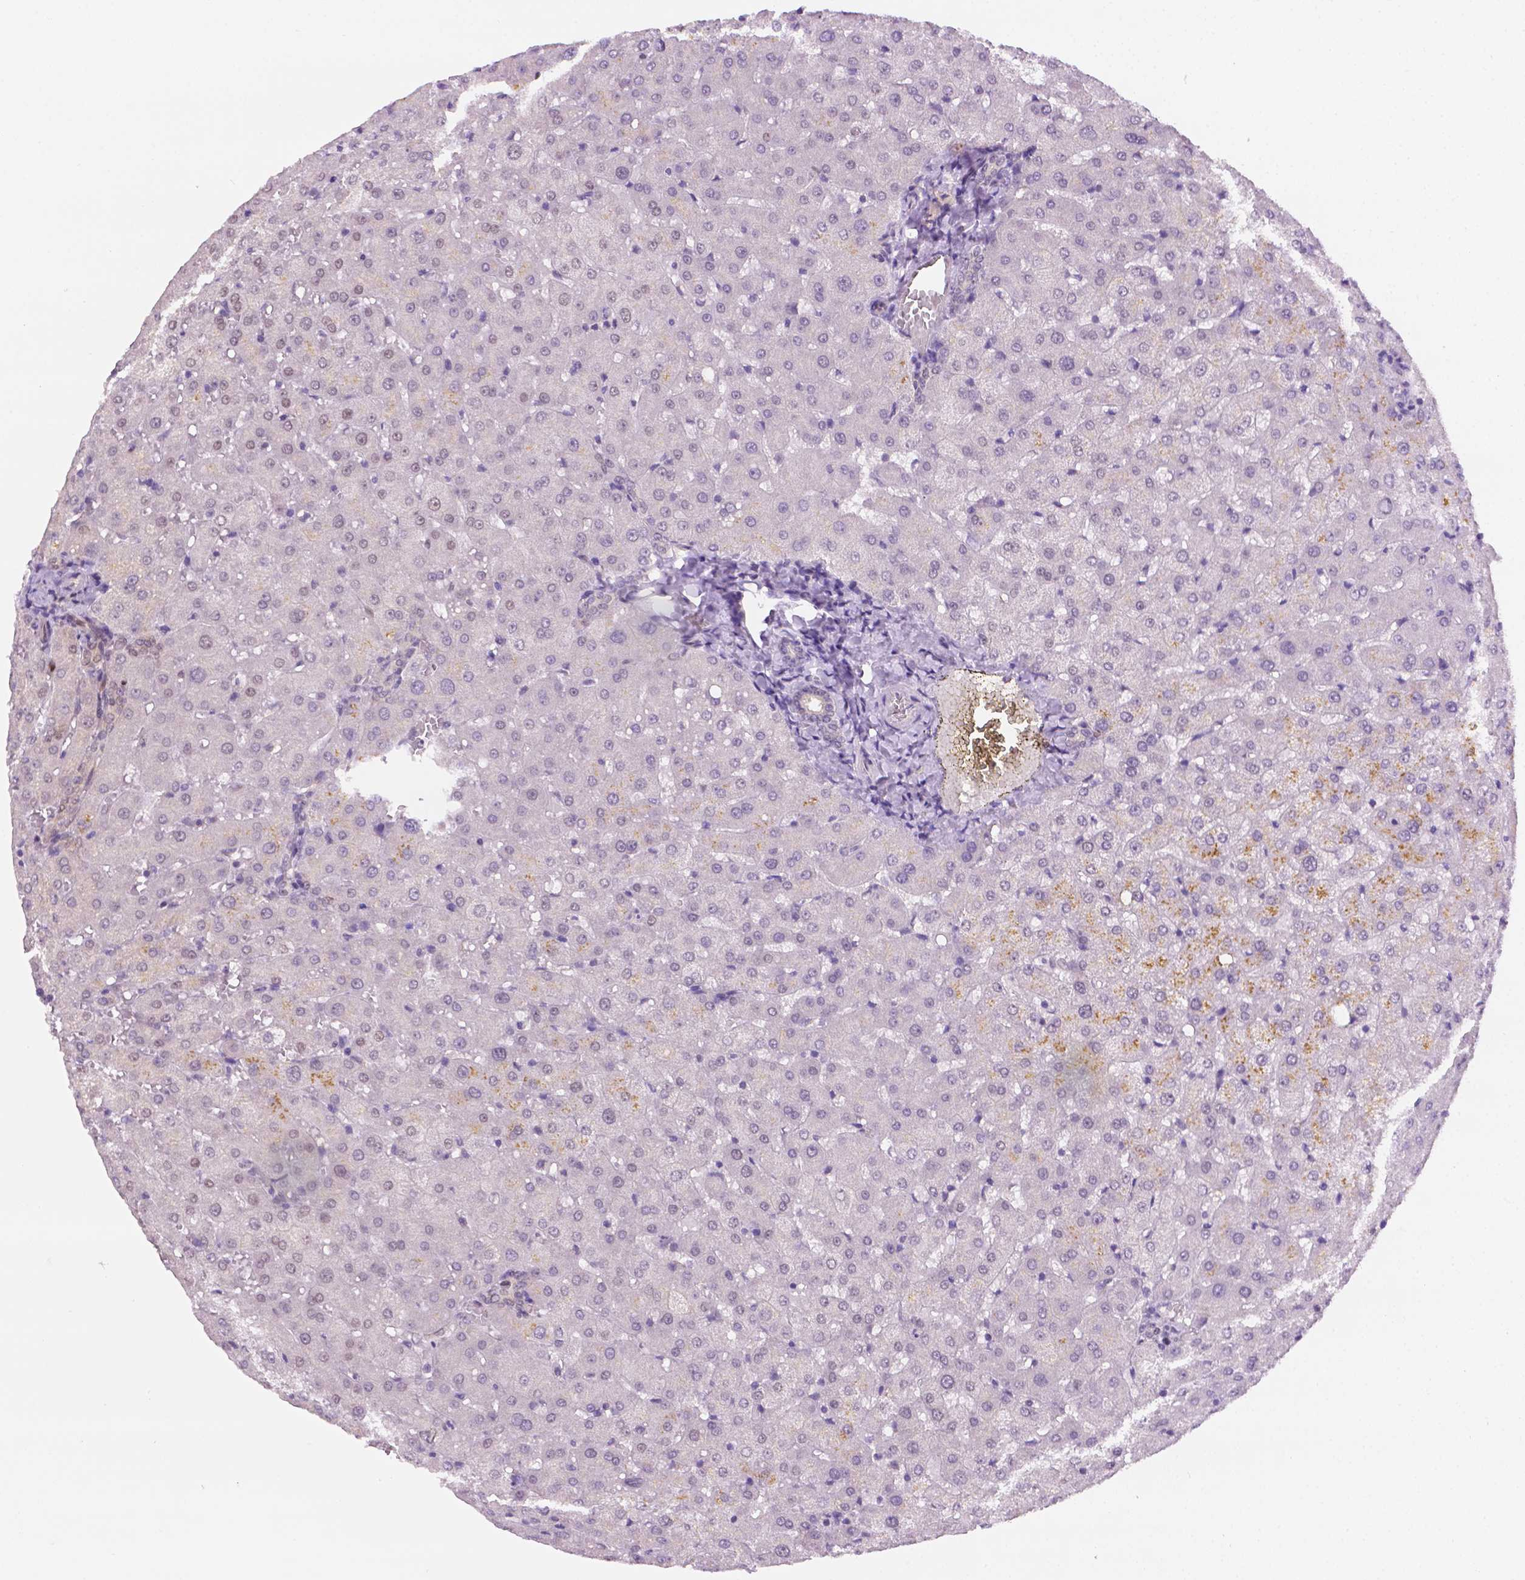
{"staining": {"intensity": "negative", "quantity": "none", "location": "none"}, "tissue": "liver", "cell_type": "Cholangiocytes", "image_type": "normal", "snomed": [{"axis": "morphology", "description": "Normal tissue, NOS"}, {"axis": "topography", "description": "Liver"}], "caption": "Immunohistochemical staining of benign liver exhibits no significant expression in cholangiocytes. Brightfield microscopy of immunohistochemistry stained with DAB (brown) and hematoxylin (blue), captured at high magnification.", "gene": "ERF", "patient": {"sex": "female", "age": 50}}